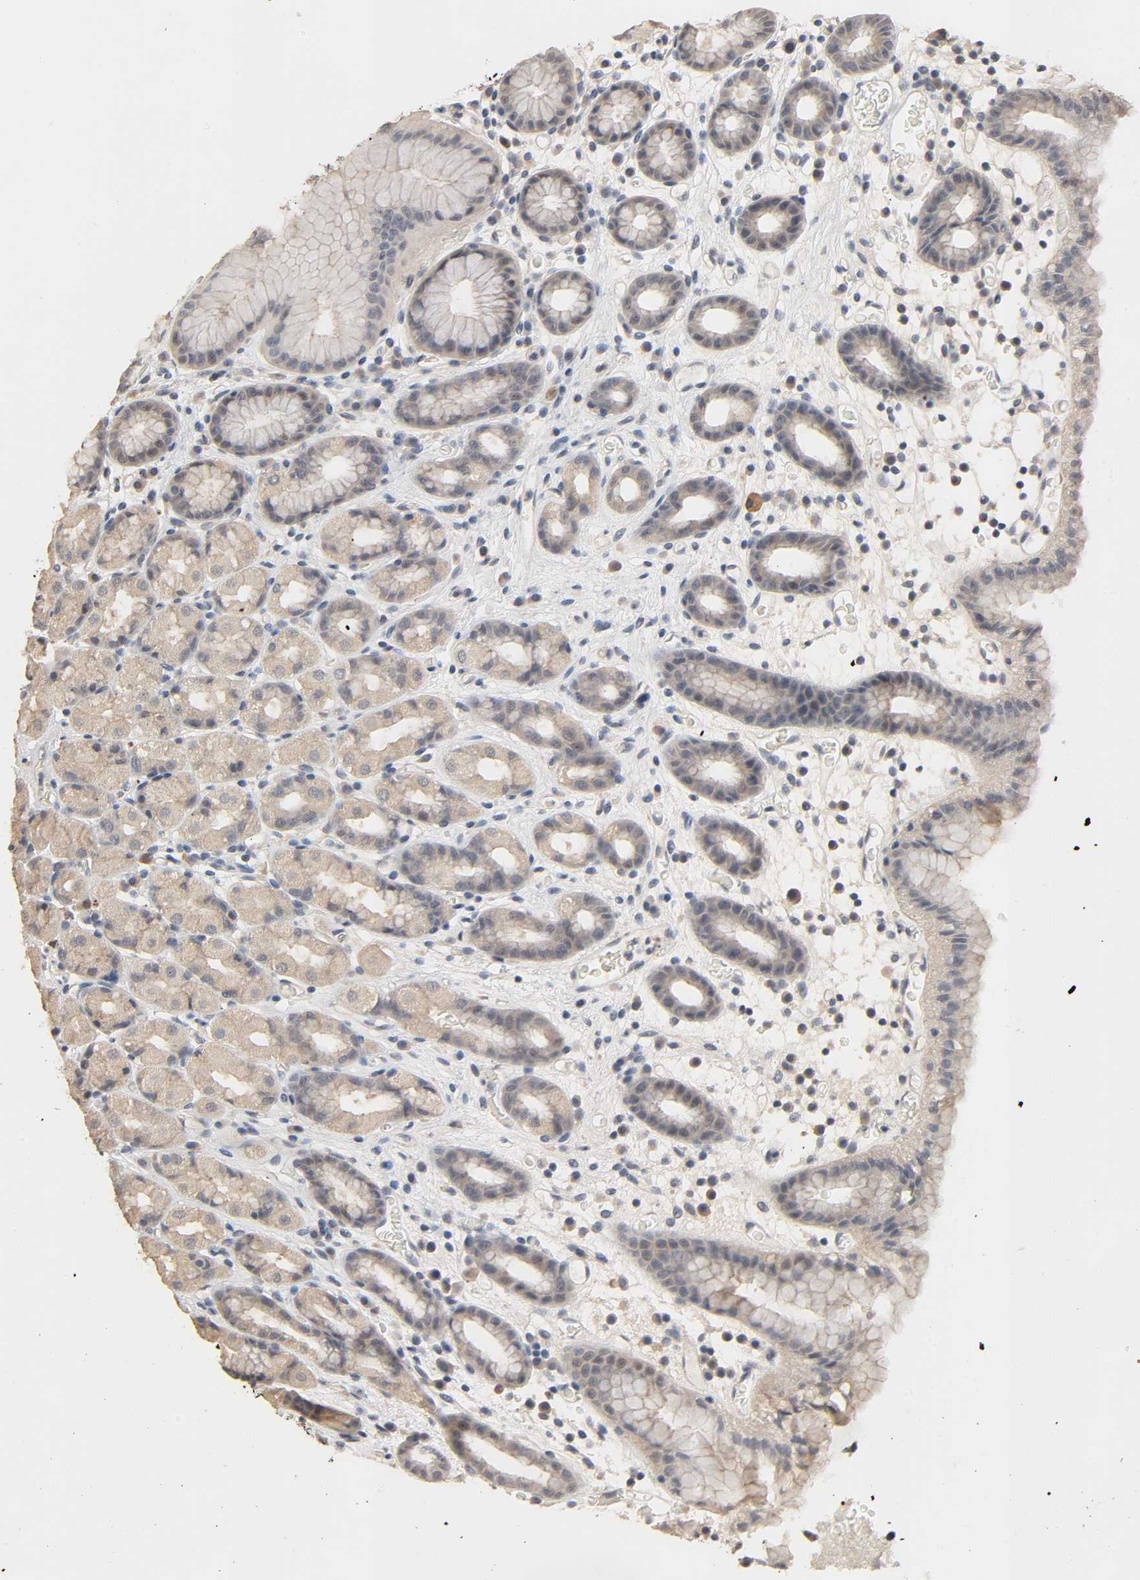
{"staining": {"intensity": "weak", "quantity": "25%-75%", "location": "cytoplasmic/membranous"}, "tissue": "stomach", "cell_type": "Glandular cells", "image_type": "normal", "snomed": [{"axis": "morphology", "description": "Normal tissue, NOS"}, {"axis": "topography", "description": "Stomach, upper"}], "caption": "Unremarkable stomach shows weak cytoplasmic/membranous positivity in approximately 25%-75% of glandular cells The staining was performed using DAB (3,3'-diaminobenzidine), with brown indicating positive protein expression. Nuclei are stained blue with hematoxylin..", "gene": "MAGEA8", "patient": {"sex": "male", "age": 68}}